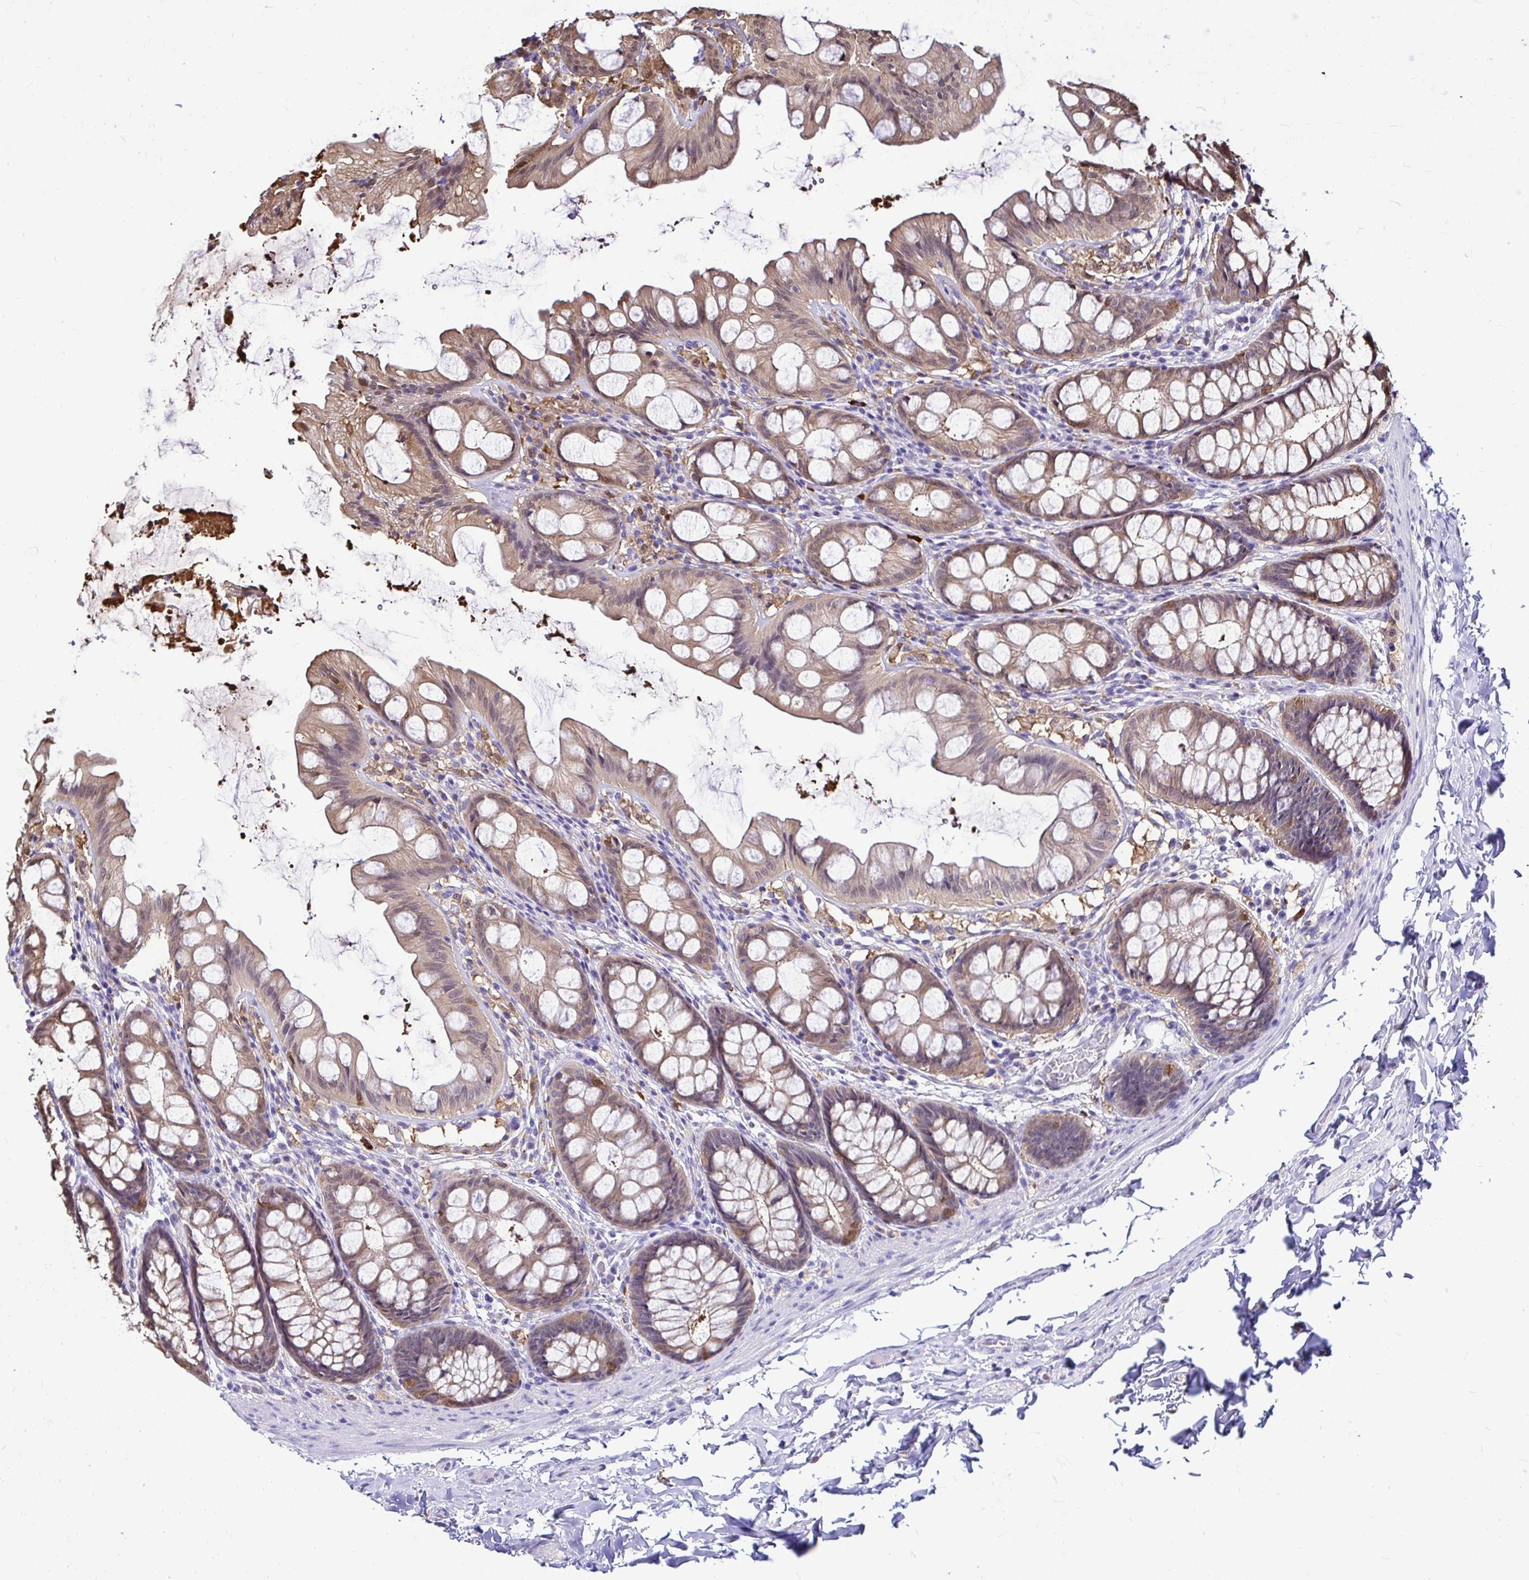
{"staining": {"intensity": "weak", "quantity": "25%-75%", "location": "cytoplasmic/membranous"}, "tissue": "colon", "cell_type": "Endothelial cells", "image_type": "normal", "snomed": [{"axis": "morphology", "description": "Normal tissue, NOS"}, {"axis": "topography", "description": "Colon"}], "caption": "The immunohistochemical stain shows weak cytoplasmic/membranous staining in endothelial cells of unremarkable colon. (Brightfield microscopy of DAB IHC at high magnification).", "gene": "IDH1", "patient": {"sex": "male", "age": 47}}